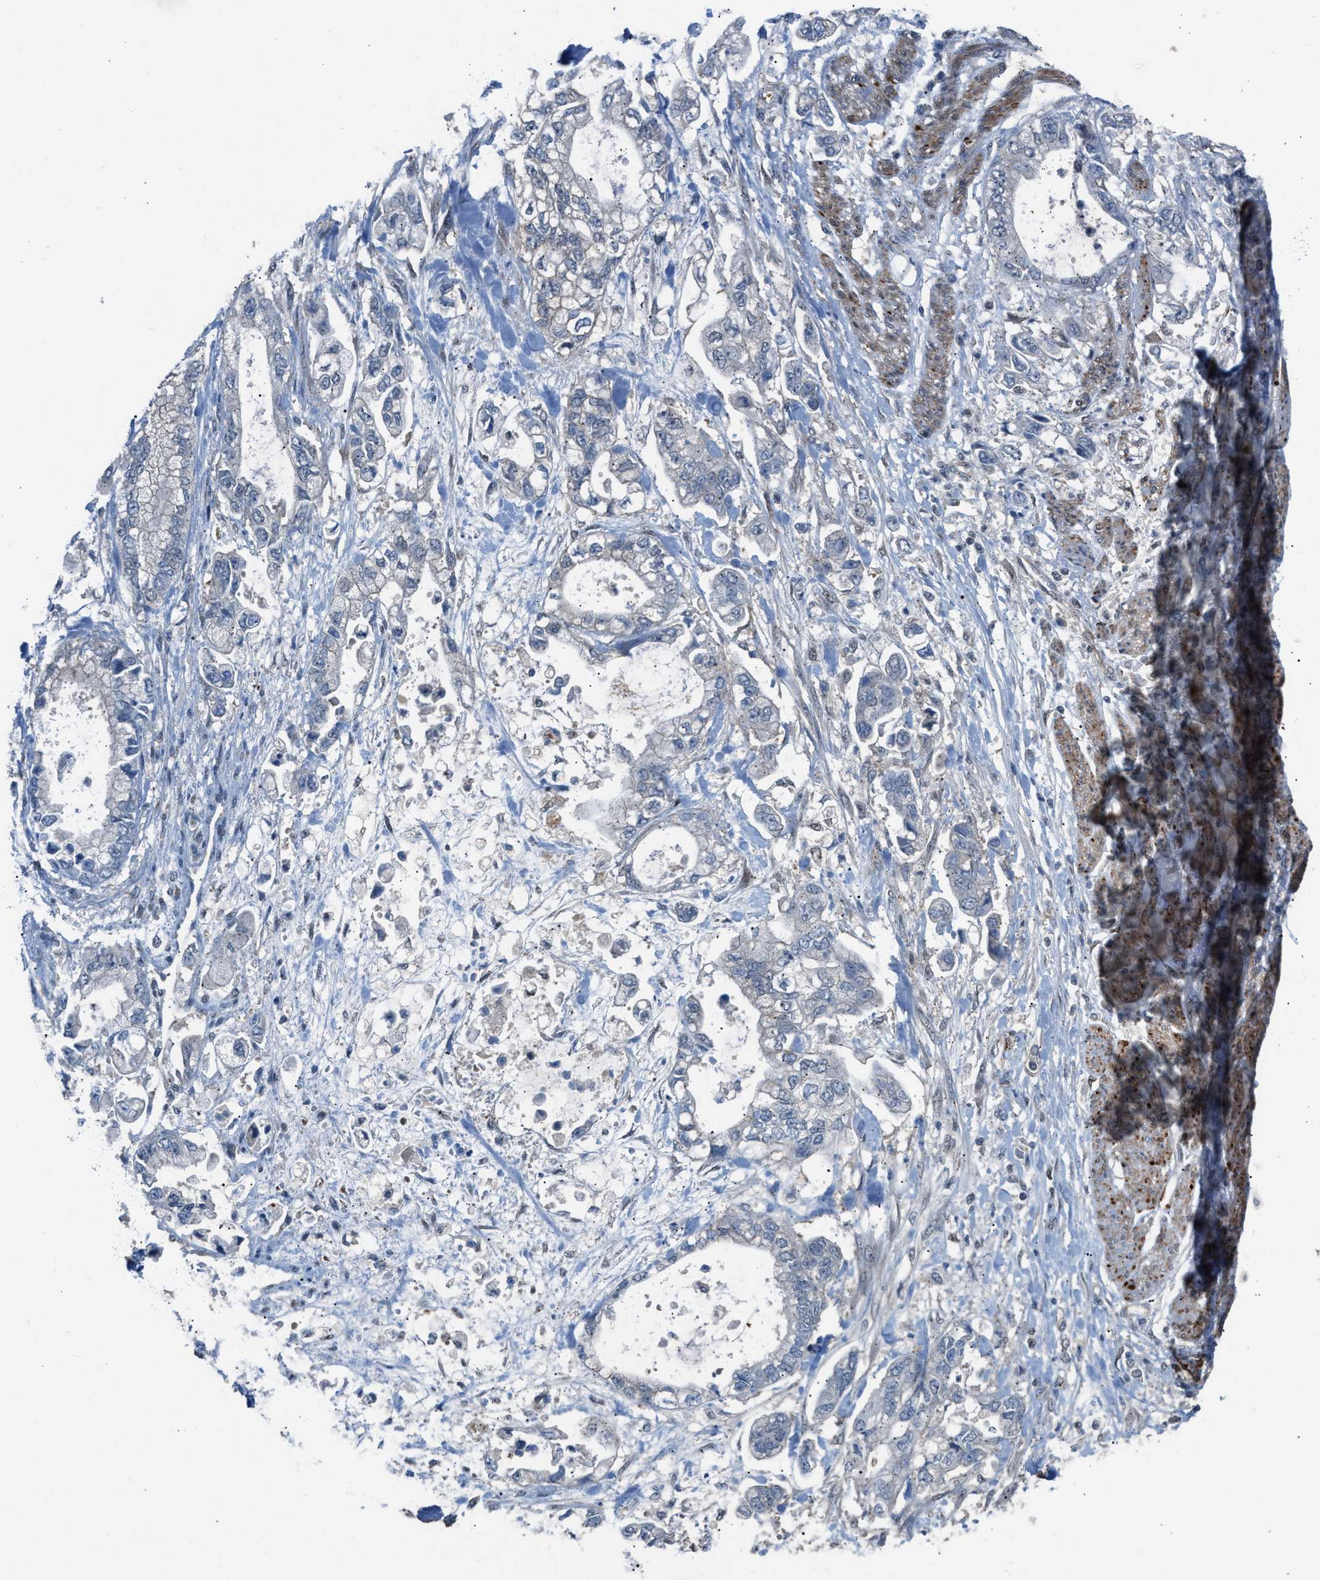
{"staining": {"intensity": "negative", "quantity": "none", "location": "none"}, "tissue": "stomach cancer", "cell_type": "Tumor cells", "image_type": "cancer", "snomed": [{"axis": "morphology", "description": "Normal tissue, NOS"}, {"axis": "morphology", "description": "Adenocarcinoma, NOS"}, {"axis": "topography", "description": "Stomach"}], "caption": "This is an immunohistochemistry histopathology image of adenocarcinoma (stomach). There is no staining in tumor cells.", "gene": "CRTC1", "patient": {"sex": "male", "age": 62}}